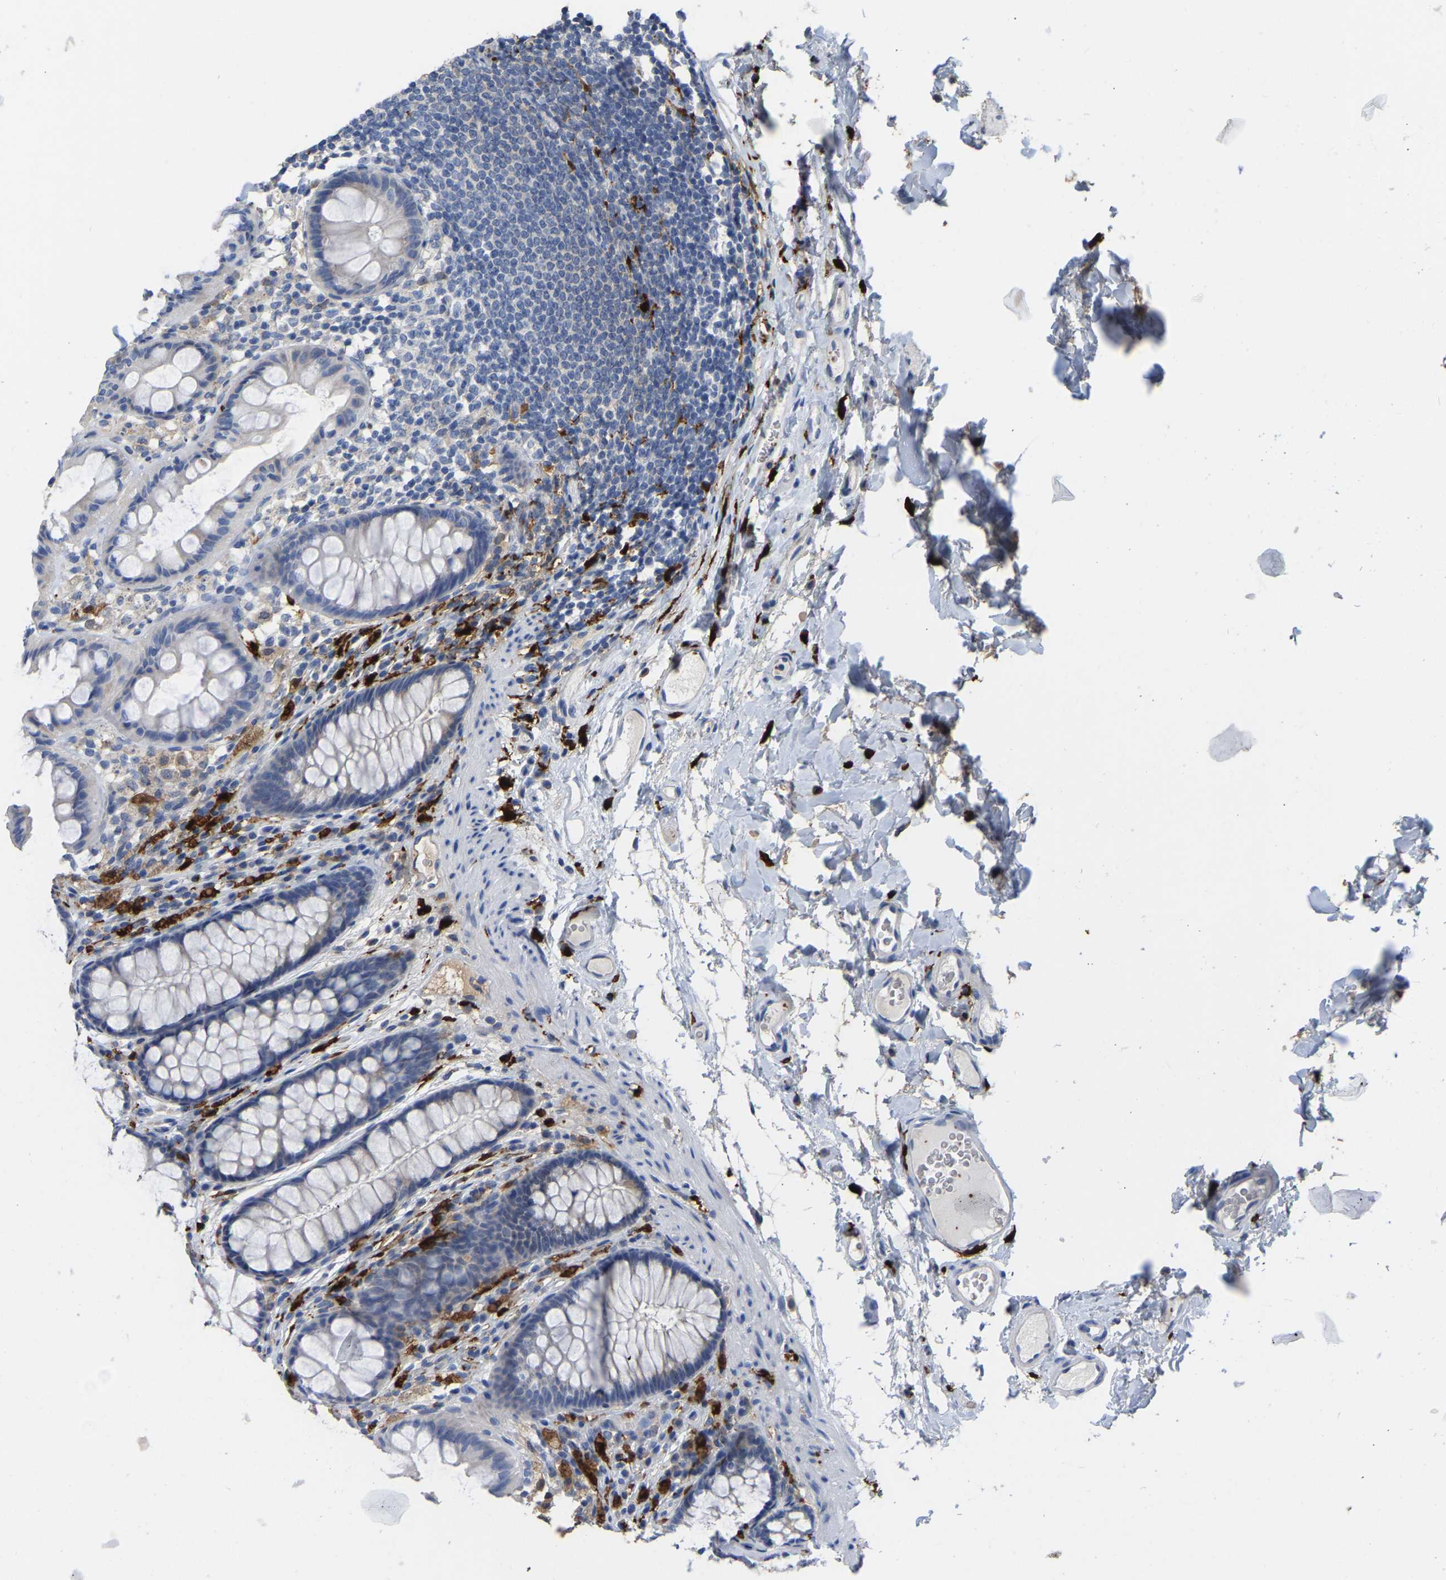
{"staining": {"intensity": "negative", "quantity": "none", "location": "none"}, "tissue": "colon", "cell_type": "Endothelial cells", "image_type": "normal", "snomed": [{"axis": "morphology", "description": "Normal tissue, NOS"}, {"axis": "topography", "description": "Colon"}], "caption": "A photomicrograph of human colon is negative for staining in endothelial cells. (DAB (3,3'-diaminobenzidine) immunohistochemistry (IHC) with hematoxylin counter stain).", "gene": "ULBP2", "patient": {"sex": "female", "age": 55}}